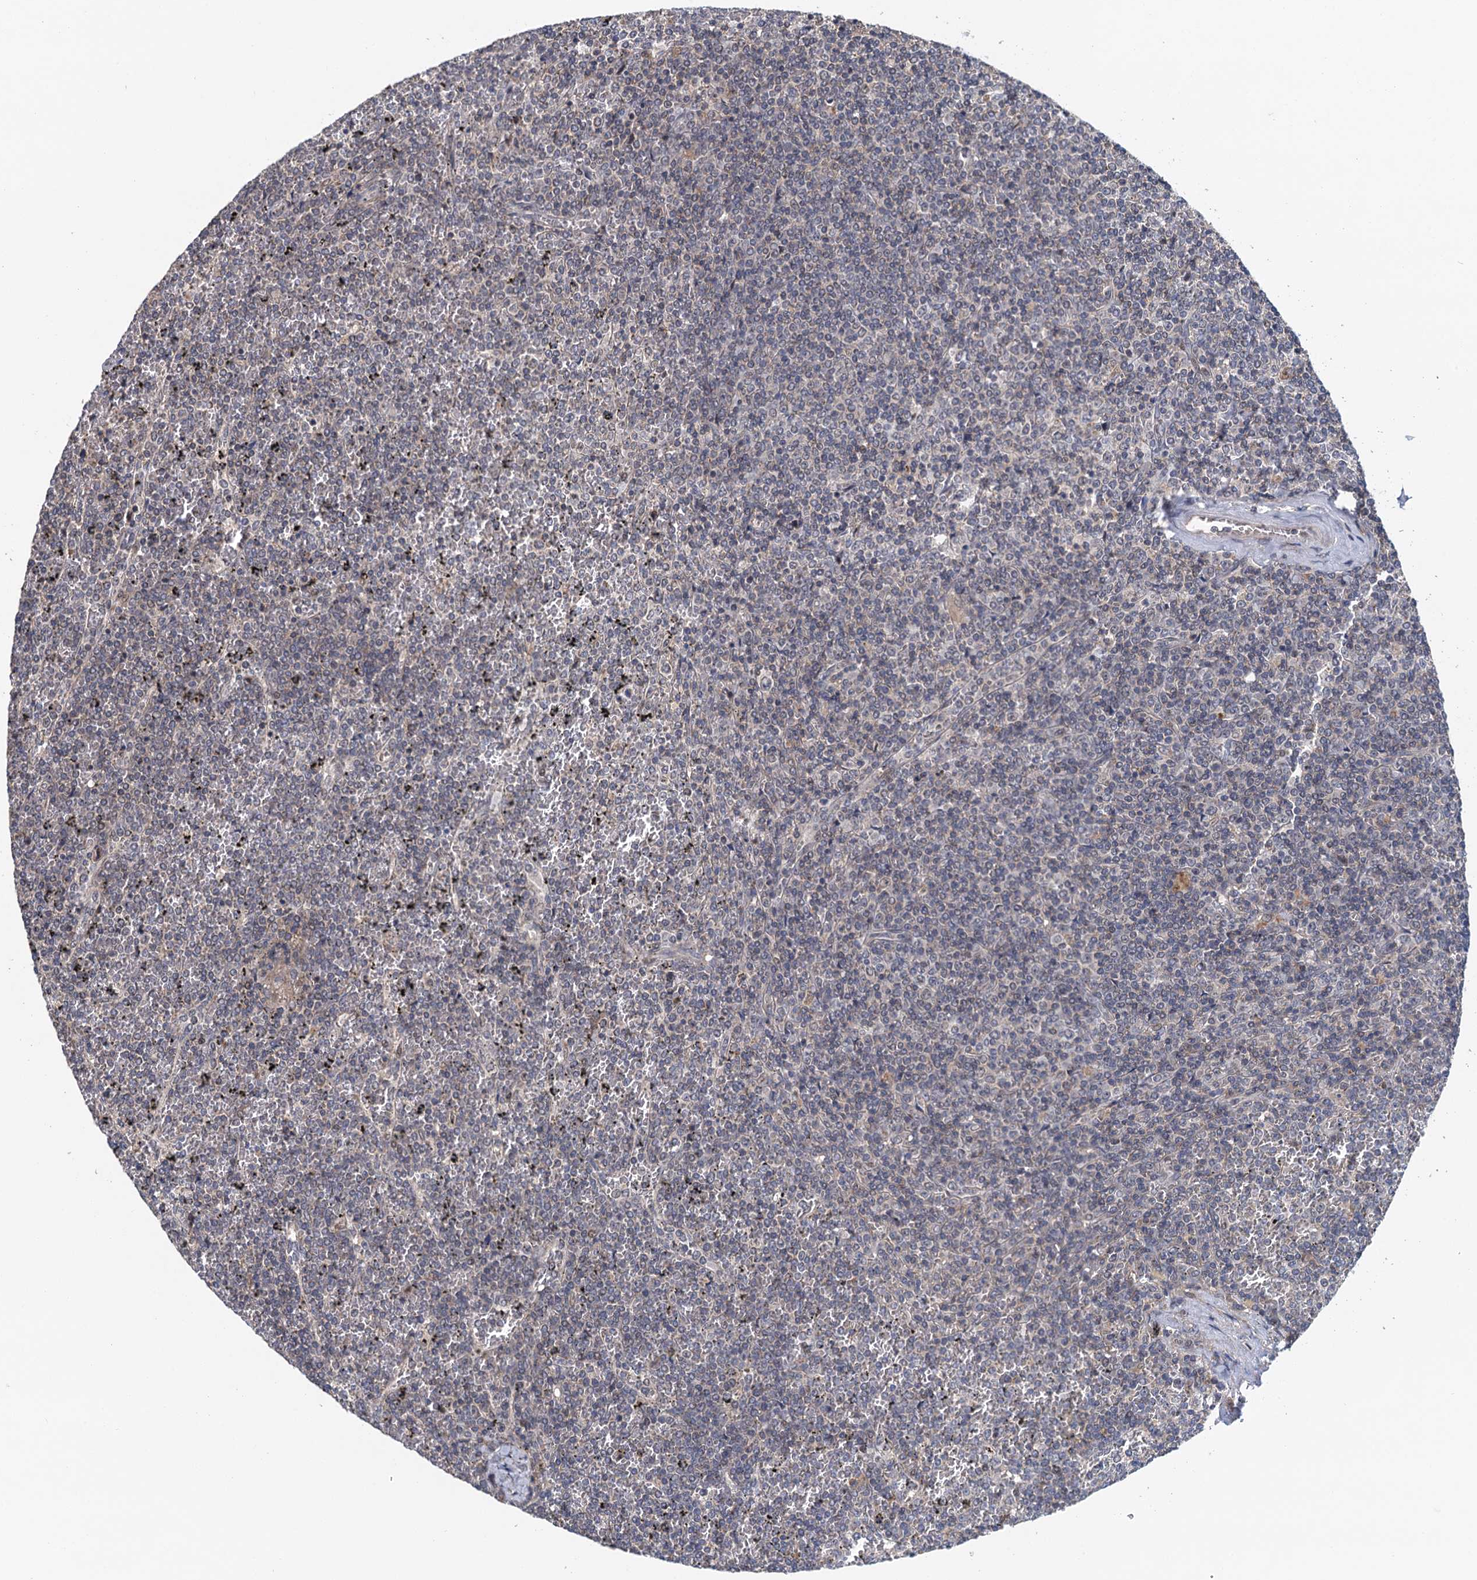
{"staining": {"intensity": "negative", "quantity": "none", "location": "none"}, "tissue": "lymphoma", "cell_type": "Tumor cells", "image_type": "cancer", "snomed": [{"axis": "morphology", "description": "Malignant lymphoma, non-Hodgkin's type, Low grade"}, {"axis": "topography", "description": "Spleen"}], "caption": "Malignant lymphoma, non-Hodgkin's type (low-grade) was stained to show a protein in brown. There is no significant expression in tumor cells.", "gene": "MDM1", "patient": {"sex": "female", "age": 19}}